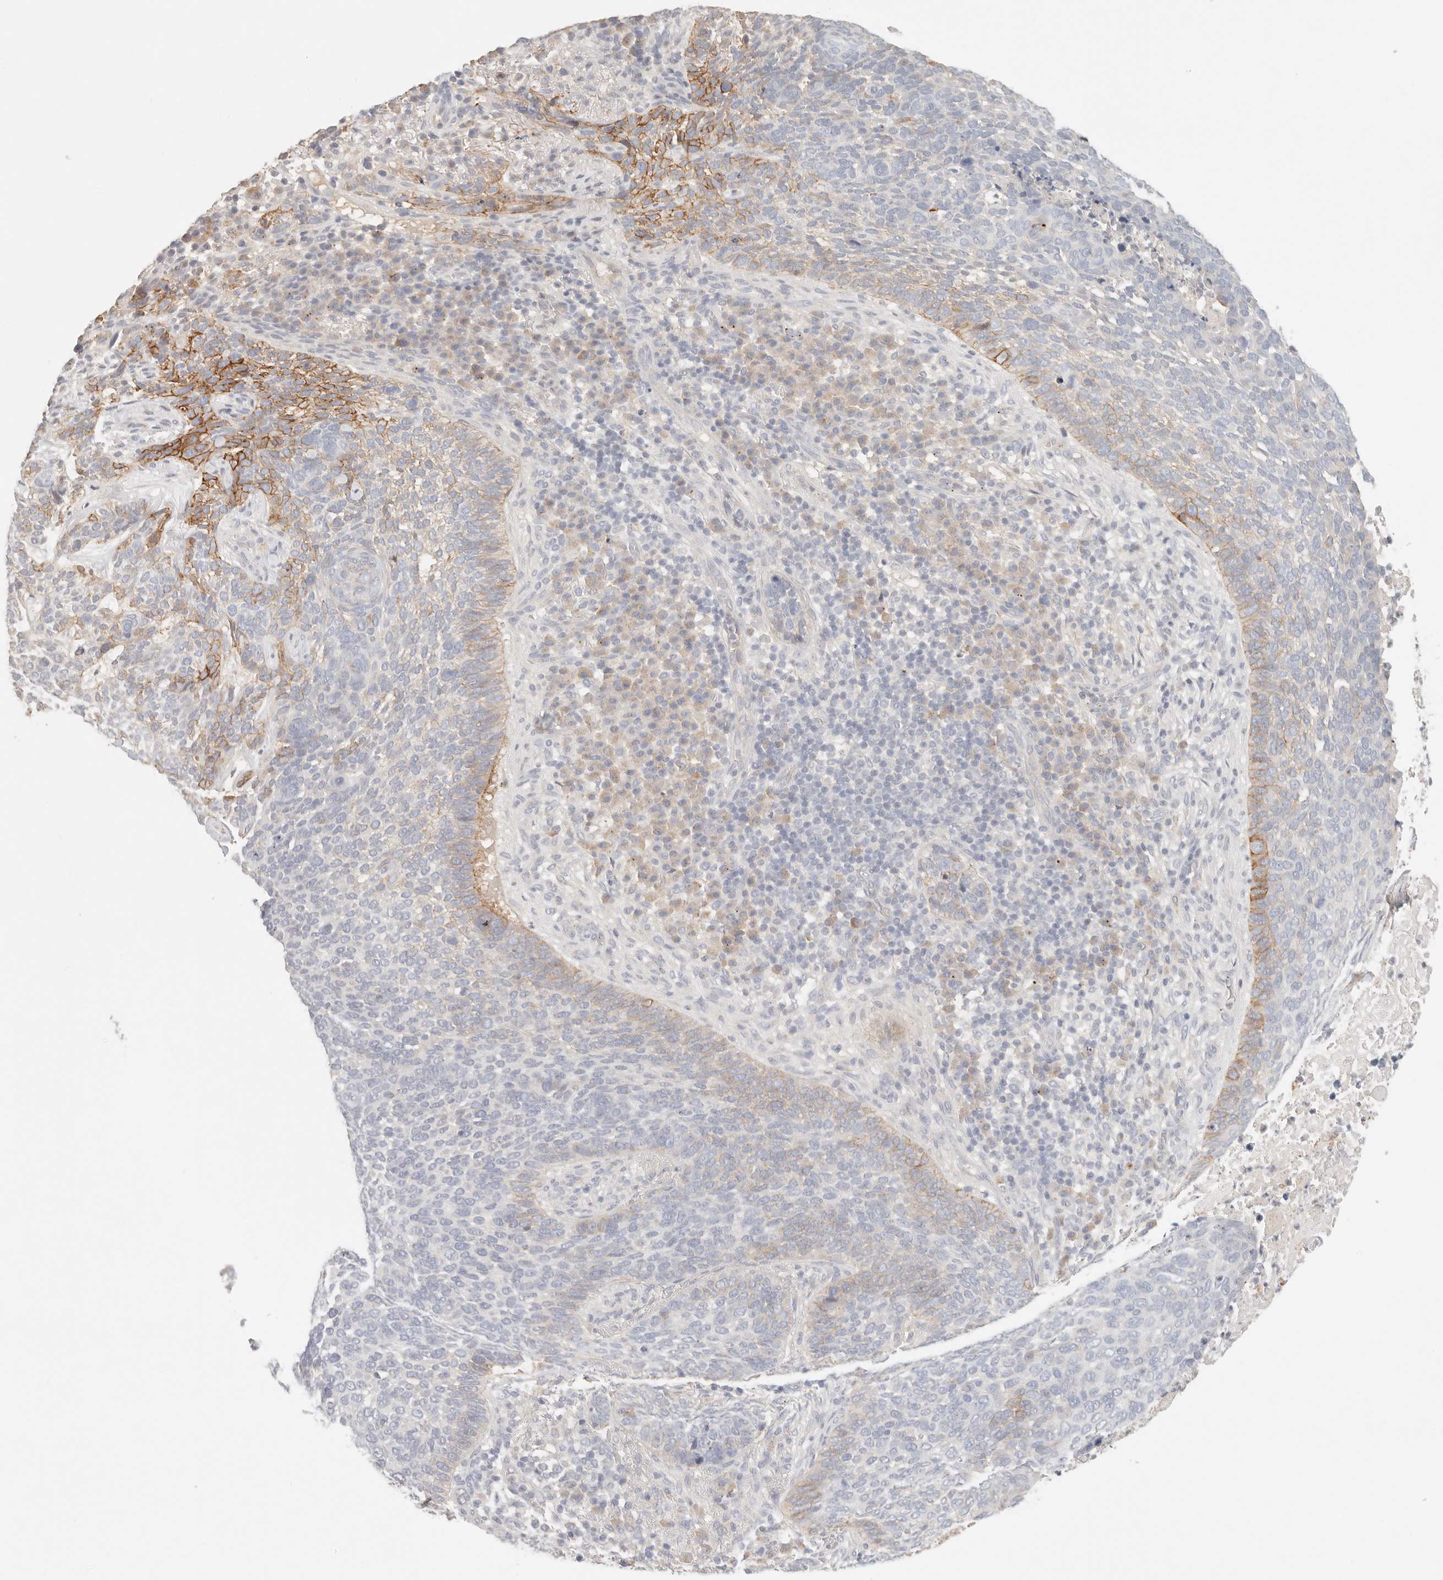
{"staining": {"intensity": "moderate", "quantity": "<25%", "location": "cytoplasmic/membranous"}, "tissue": "skin cancer", "cell_type": "Tumor cells", "image_type": "cancer", "snomed": [{"axis": "morphology", "description": "Basal cell carcinoma"}, {"axis": "topography", "description": "Skin"}], "caption": "This micrograph displays immunohistochemistry (IHC) staining of skin cancer (basal cell carcinoma), with low moderate cytoplasmic/membranous expression in about <25% of tumor cells.", "gene": "CEP120", "patient": {"sex": "female", "age": 64}}